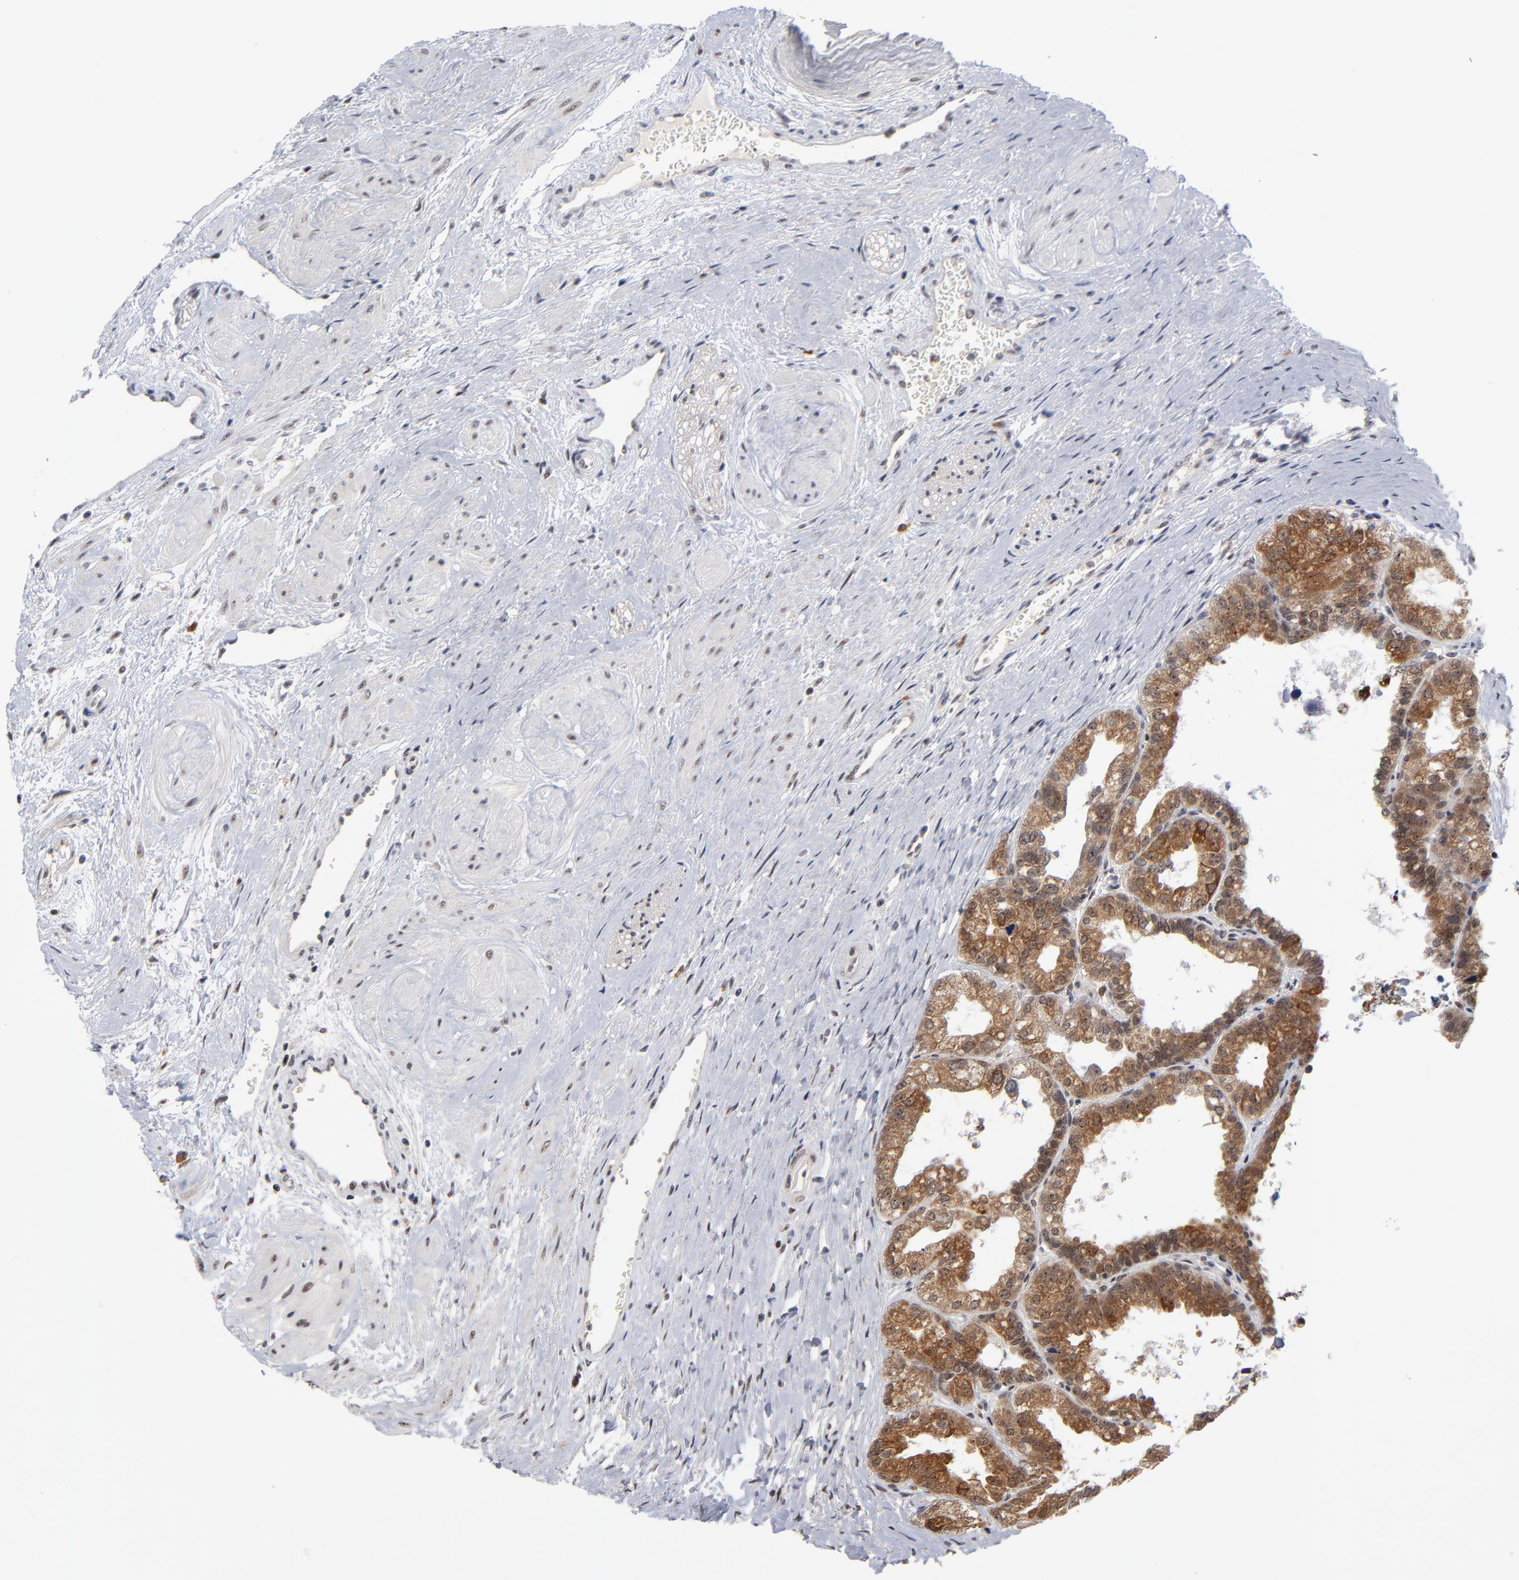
{"staining": {"intensity": "moderate", "quantity": ">75%", "location": "cytoplasmic/membranous"}, "tissue": "prostate", "cell_type": "Glandular cells", "image_type": "normal", "snomed": [{"axis": "morphology", "description": "Normal tissue, NOS"}, {"axis": "topography", "description": "Prostate"}], "caption": "The image shows staining of unremarkable prostate, revealing moderate cytoplasmic/membranous protein positivity (brown color) within glandular cells. (DAB (3,3'-diaminobenzidine) = brown stain, brightfield microscopy at high magnification).", "gene": "ZNF419", "patient": {"sex": "male", "age": 60}}